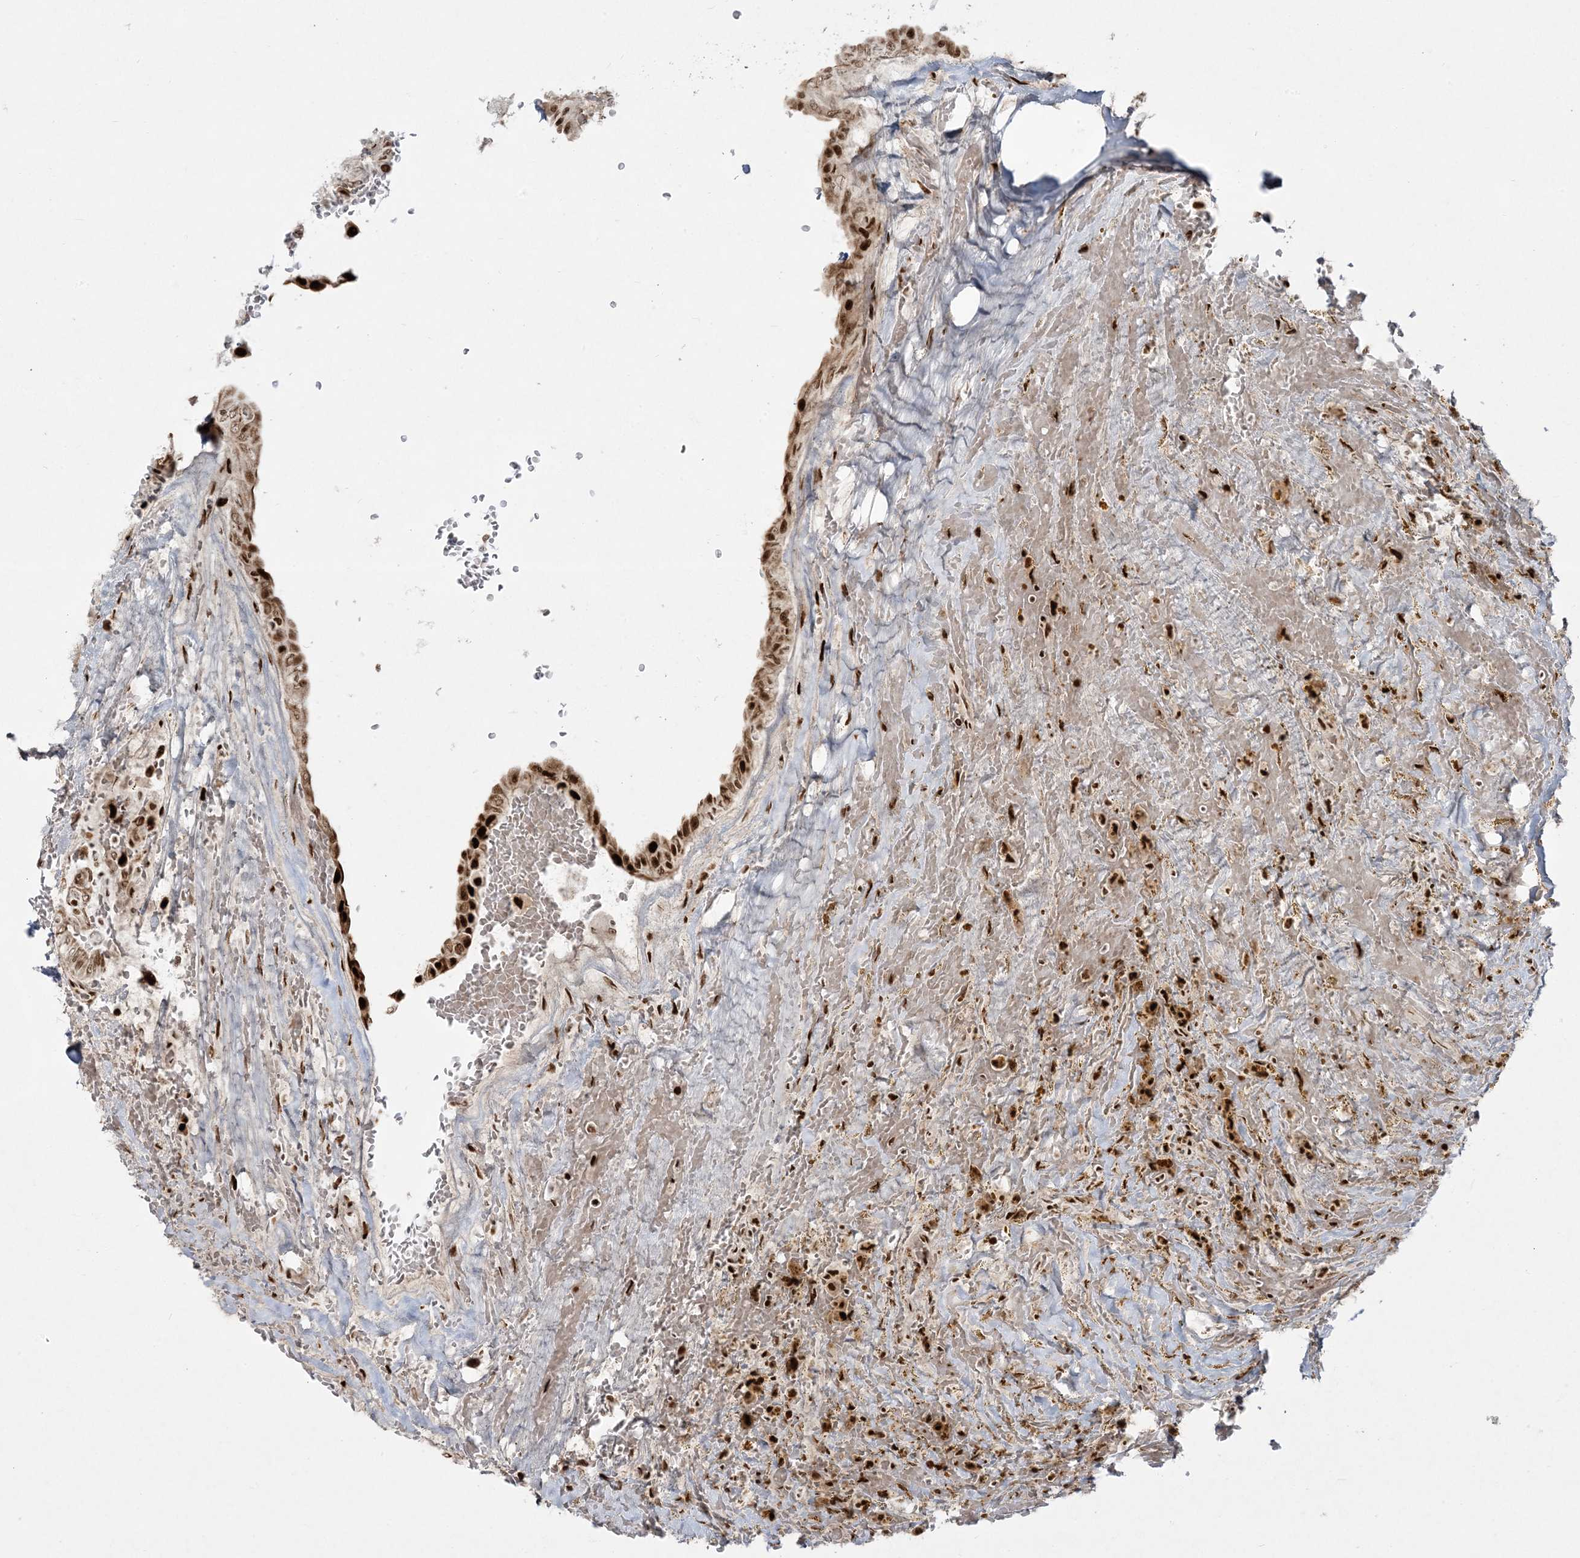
{"staining": {"intensity": "strong", "quantity": ">75%", "location": "nuclear"}, "tissue": "thyroid cancer", "cell_type": "Tumor cells", "image_type": "cancer", "snomed": [{"axis": "morphology", "description": "Papillary adenocarcinoma, NOS"}, {"axis": "topography", "description": "Thyroid gland"}], "caption": "Immunohistochemical staining of human thyroid cancer demonstrates strong nuclear protein expression in about >75% of tumor cells.", "gene": "RBM10", "patient": {"sex": "male", "age": 77}}